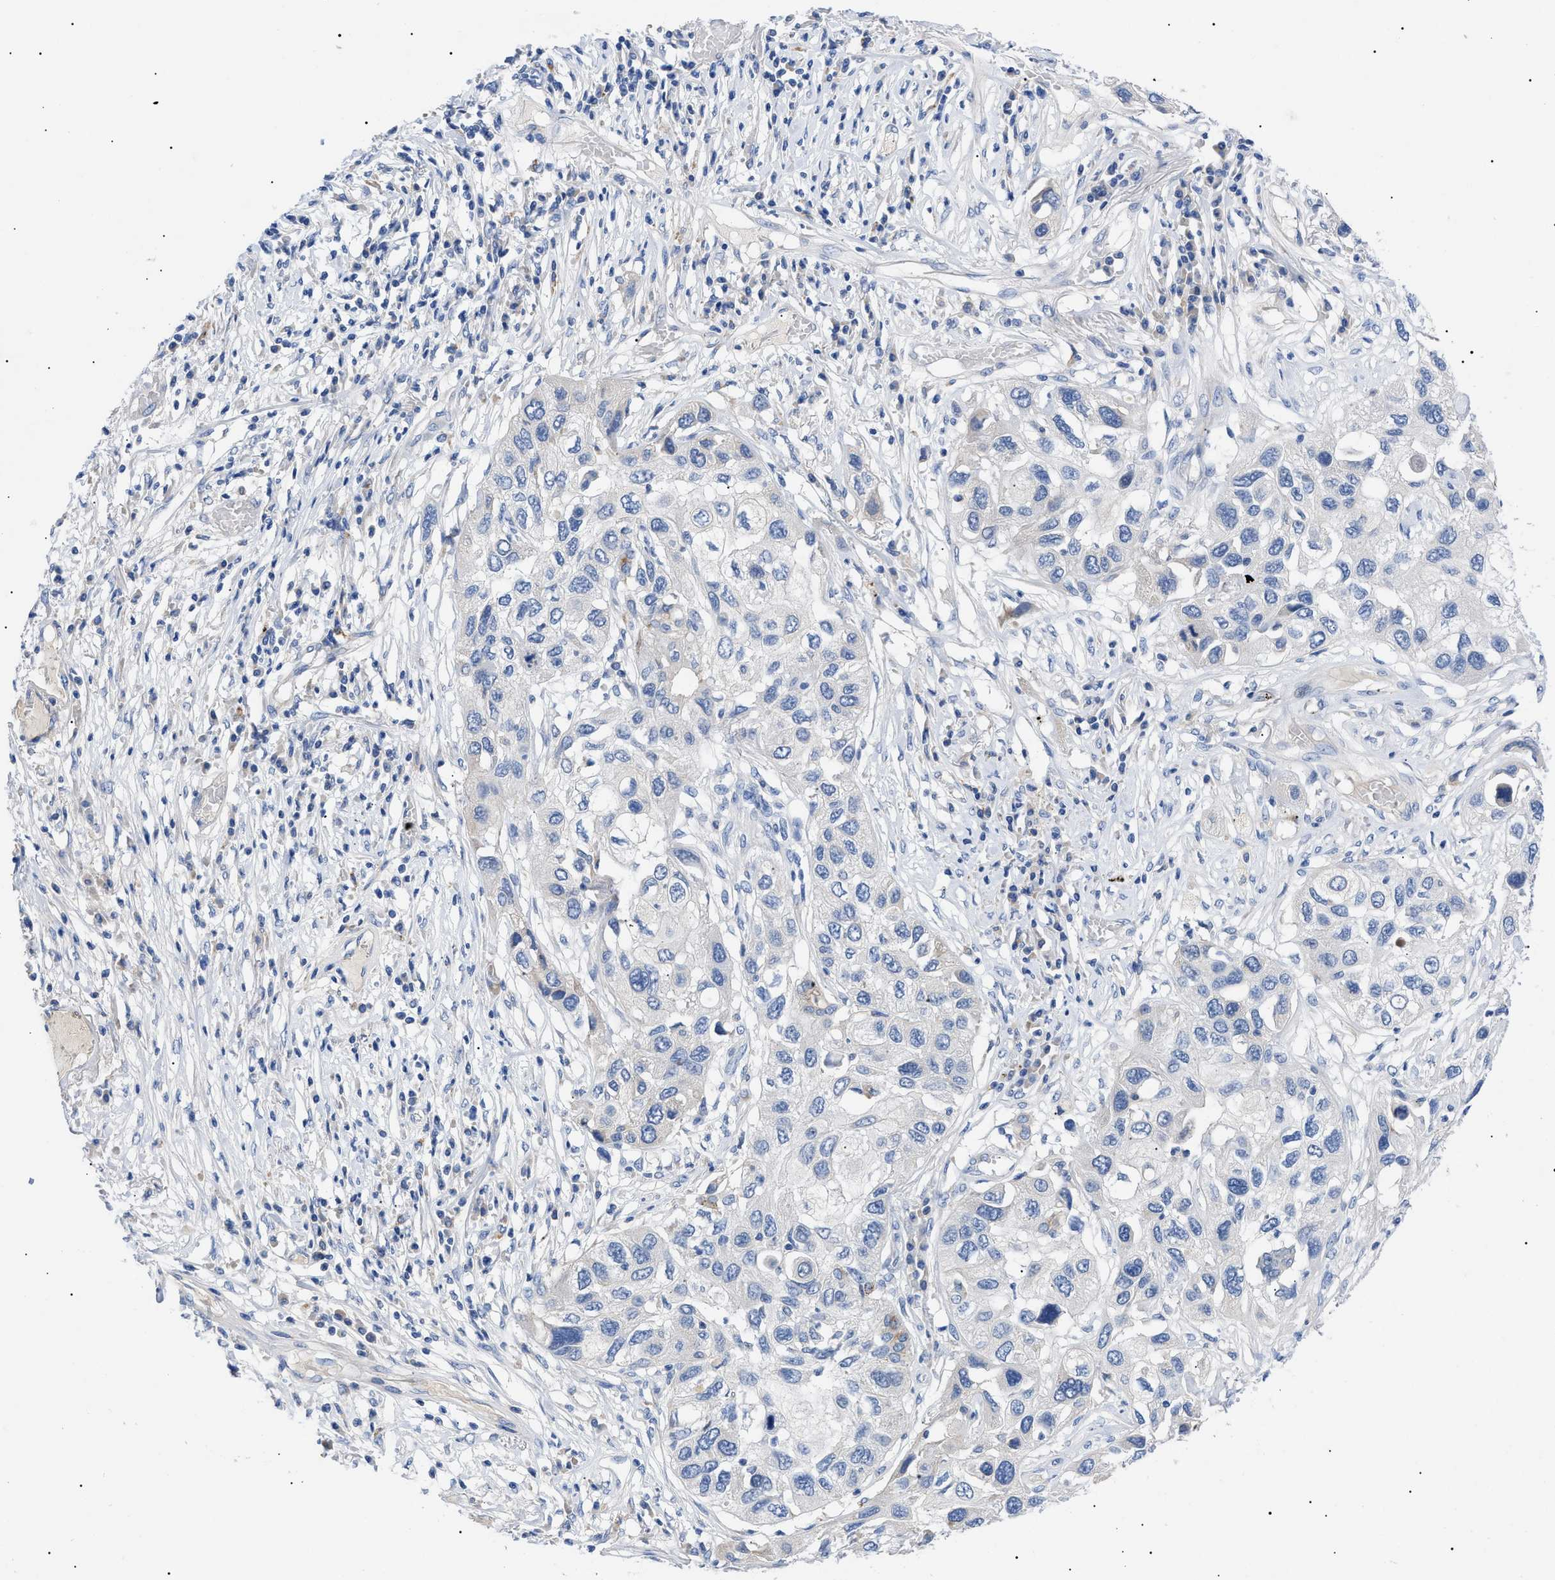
{"staining": {"intensity": "negative", "quantity": "none", "location": "none"}, "tissue": "lung cancer", "cell_type": "Tumor cells", "image_type": "cancer", "snomed": [{"axis": "morphology", "description": "Squamous cell carcinoma, NOS"}, {"axis": "topography", "description": "Lung"}], "caption": "Squamous cell carcinoma (lung) stained for a protein using immunohistochemistry (IHC) reveals no staining tumor cells.", "gene": "ACKR1", "patient": {"sex": "male", "age": 71}}